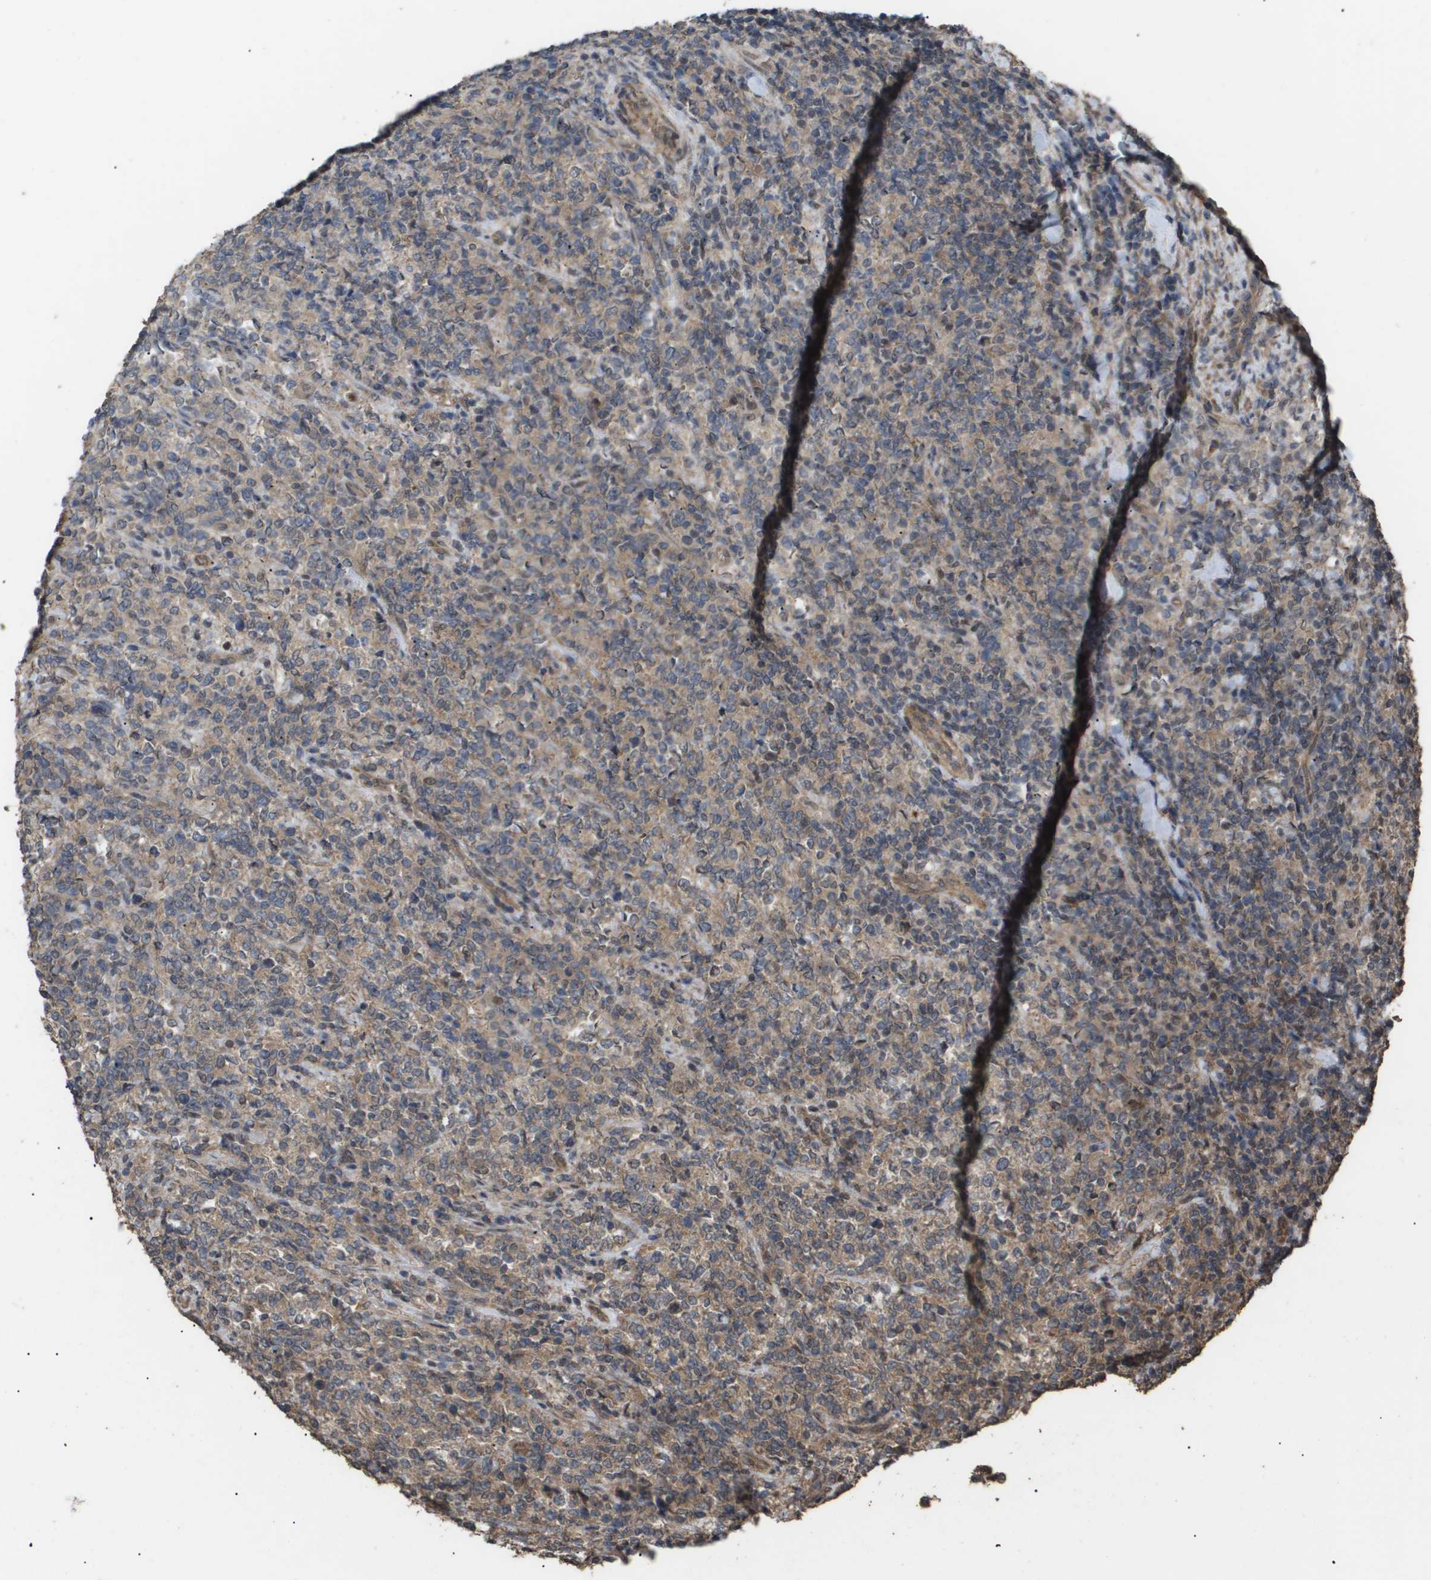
{"staining": {"intensity": "moderate", "quantity": ">75%", "location": "cytoplasmic/membranous"}, "tissue": "lymphoma", "cell_type": "Tumor cells", "image_type": "cancer", "snomed": [{"axis": "morphology", "description": "Malignant lymphoma, non-Hodgkin's type, High grade"}, {"axis": "topography", "description": "Soft tissue"}], "caption": "This photomicrograph demonstrates immunohistochemistry staining of human malignant lymphoma, non-Hodgkin's type (high-grade), with medium moderate cytoplasmic/membranous staining in about >75% of tumor cells.", "gene": "CUL5", "patient": {"sex": "male", "age": 18}}